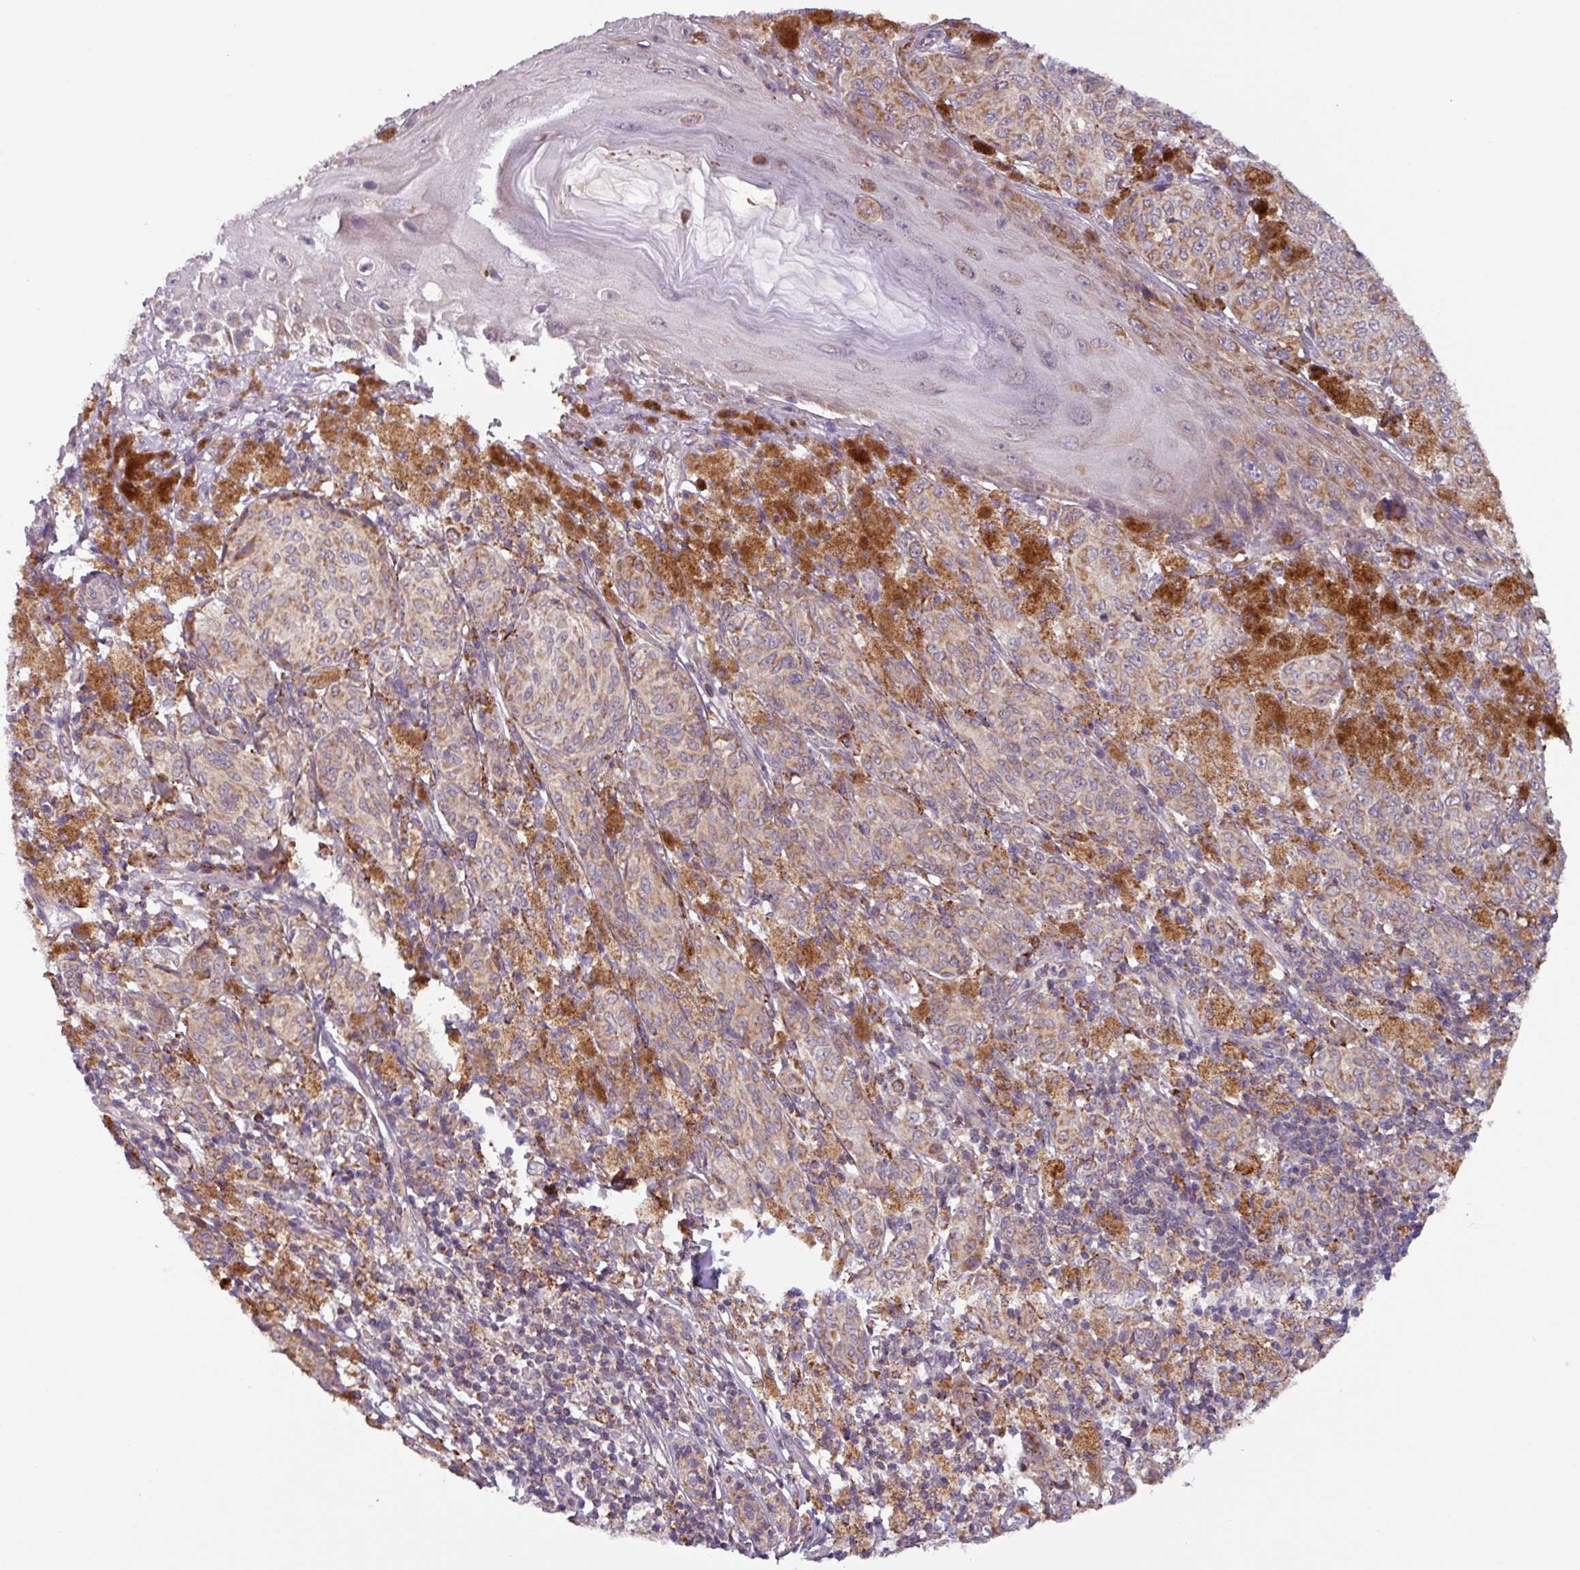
{"staining": {"intensity": "moderate", "quantity": ">75%", "location": "cytoplasmic/membranous"}, "tissue": "melanoma", "cell_type": "Tumor cells", "image_type": "cancer", "snomed": [{"axis": "morphology", "description": "Malignant melanoma, NOS"}, {"axis": "topography", "description": "Skin"}], "caption": "Immunohistochemical staining of melanoma reveals medium levels of moderate cytoplasmic/membranous staining in about >75% of tumor cells.", "gene": "AKIRIN1", "patient": {"sex": "male", "age": 42}}